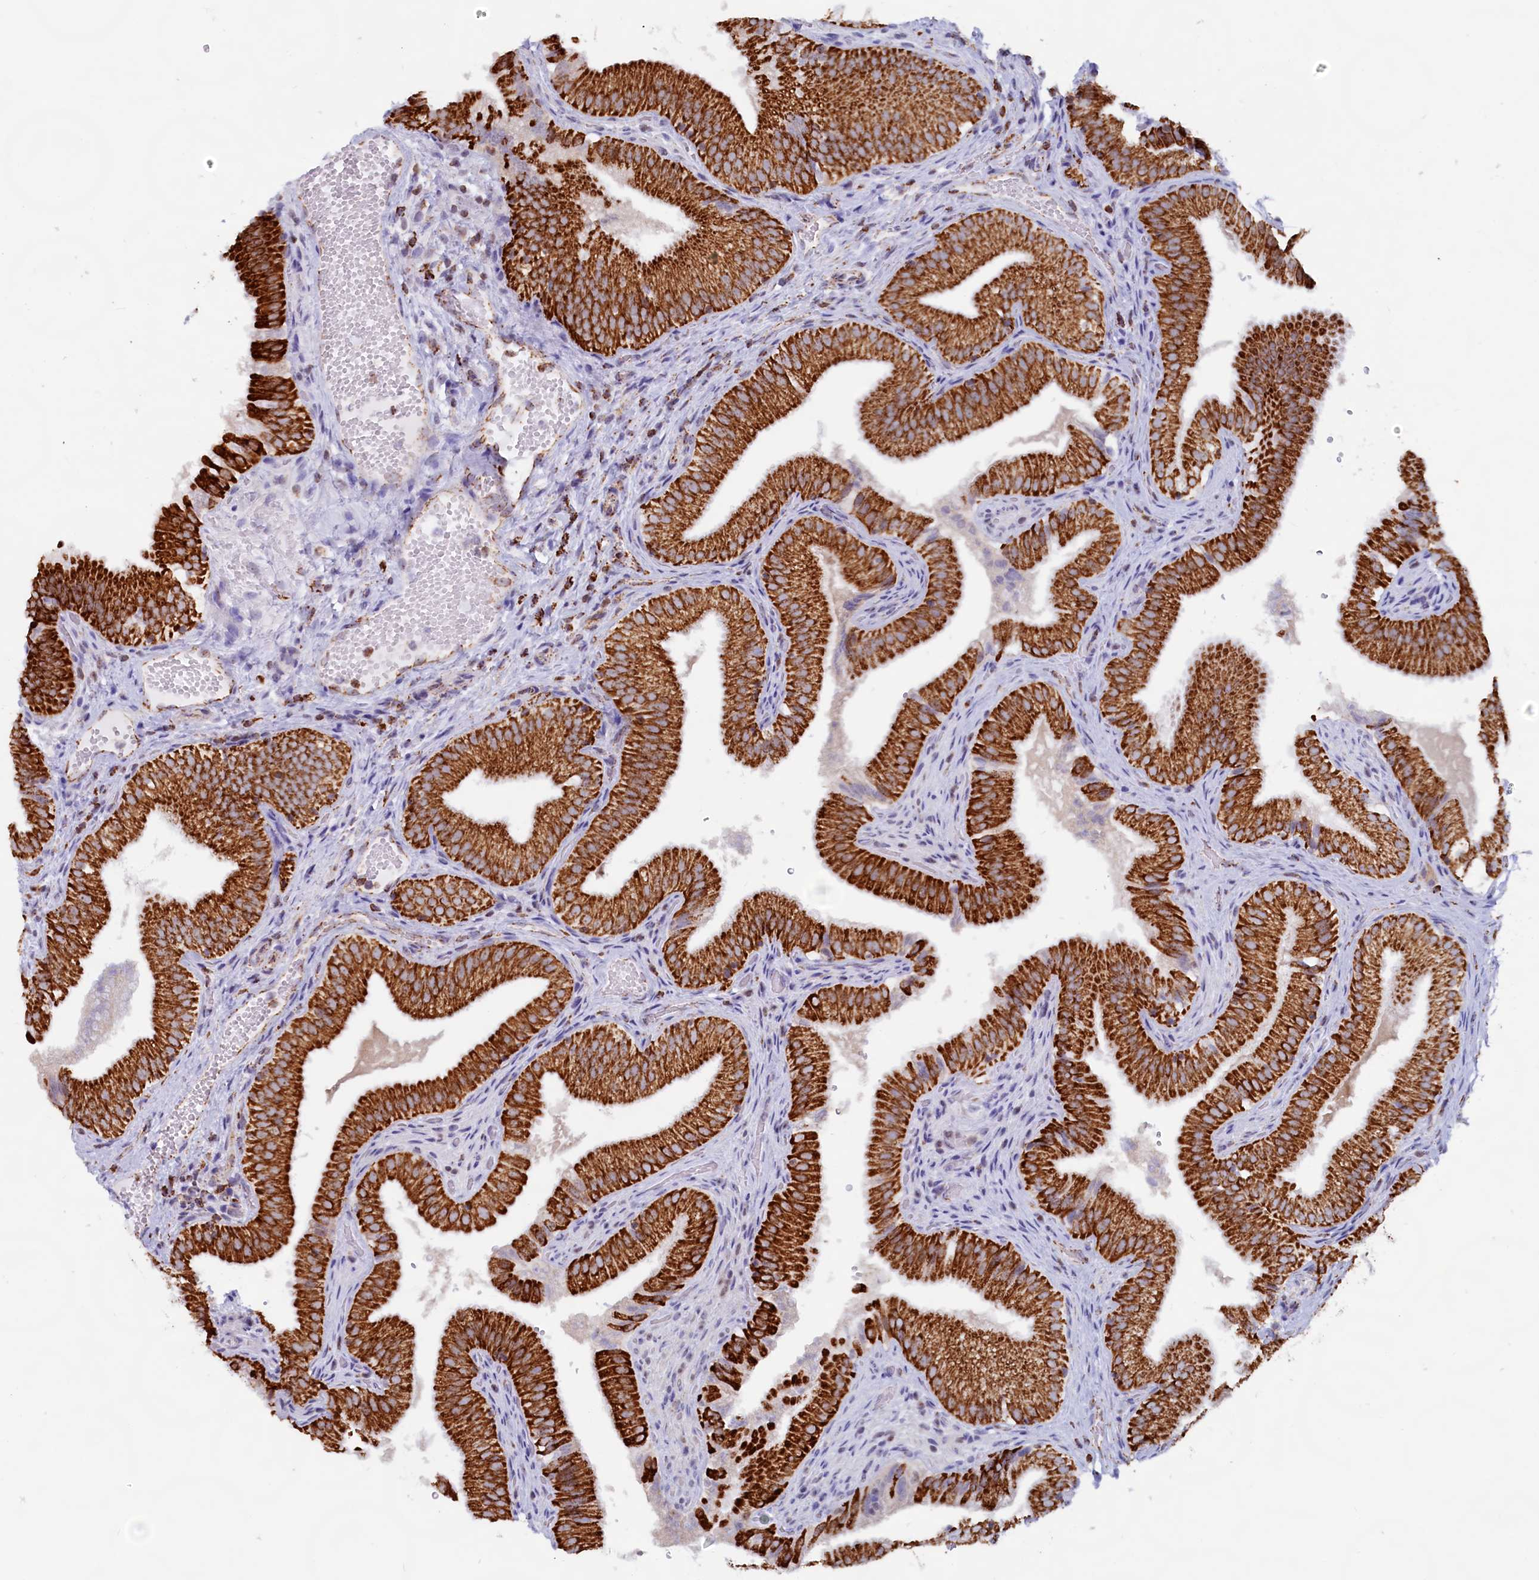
{"staining": {"intensity": "strong", "quantity": ">75%", "location": "cytoplasmic/membranous"}, "tissue": "gallbladder", "cell_type": "Glandular cells", "image_type": "normal", "snomed": [{"axis": "morphology", "description": "Normal tissue, NOS"}, {"axis": "topography", "description": "Gallbladder"}], "caption": "An image showing strong cytoplasmic/membranous positivity in about >75% of glandular cells in normal gallbladder, as visualized by brown immunohistochemical staining.", "gene": "C1D", "patient": {"sex": "female", "age": 30}}